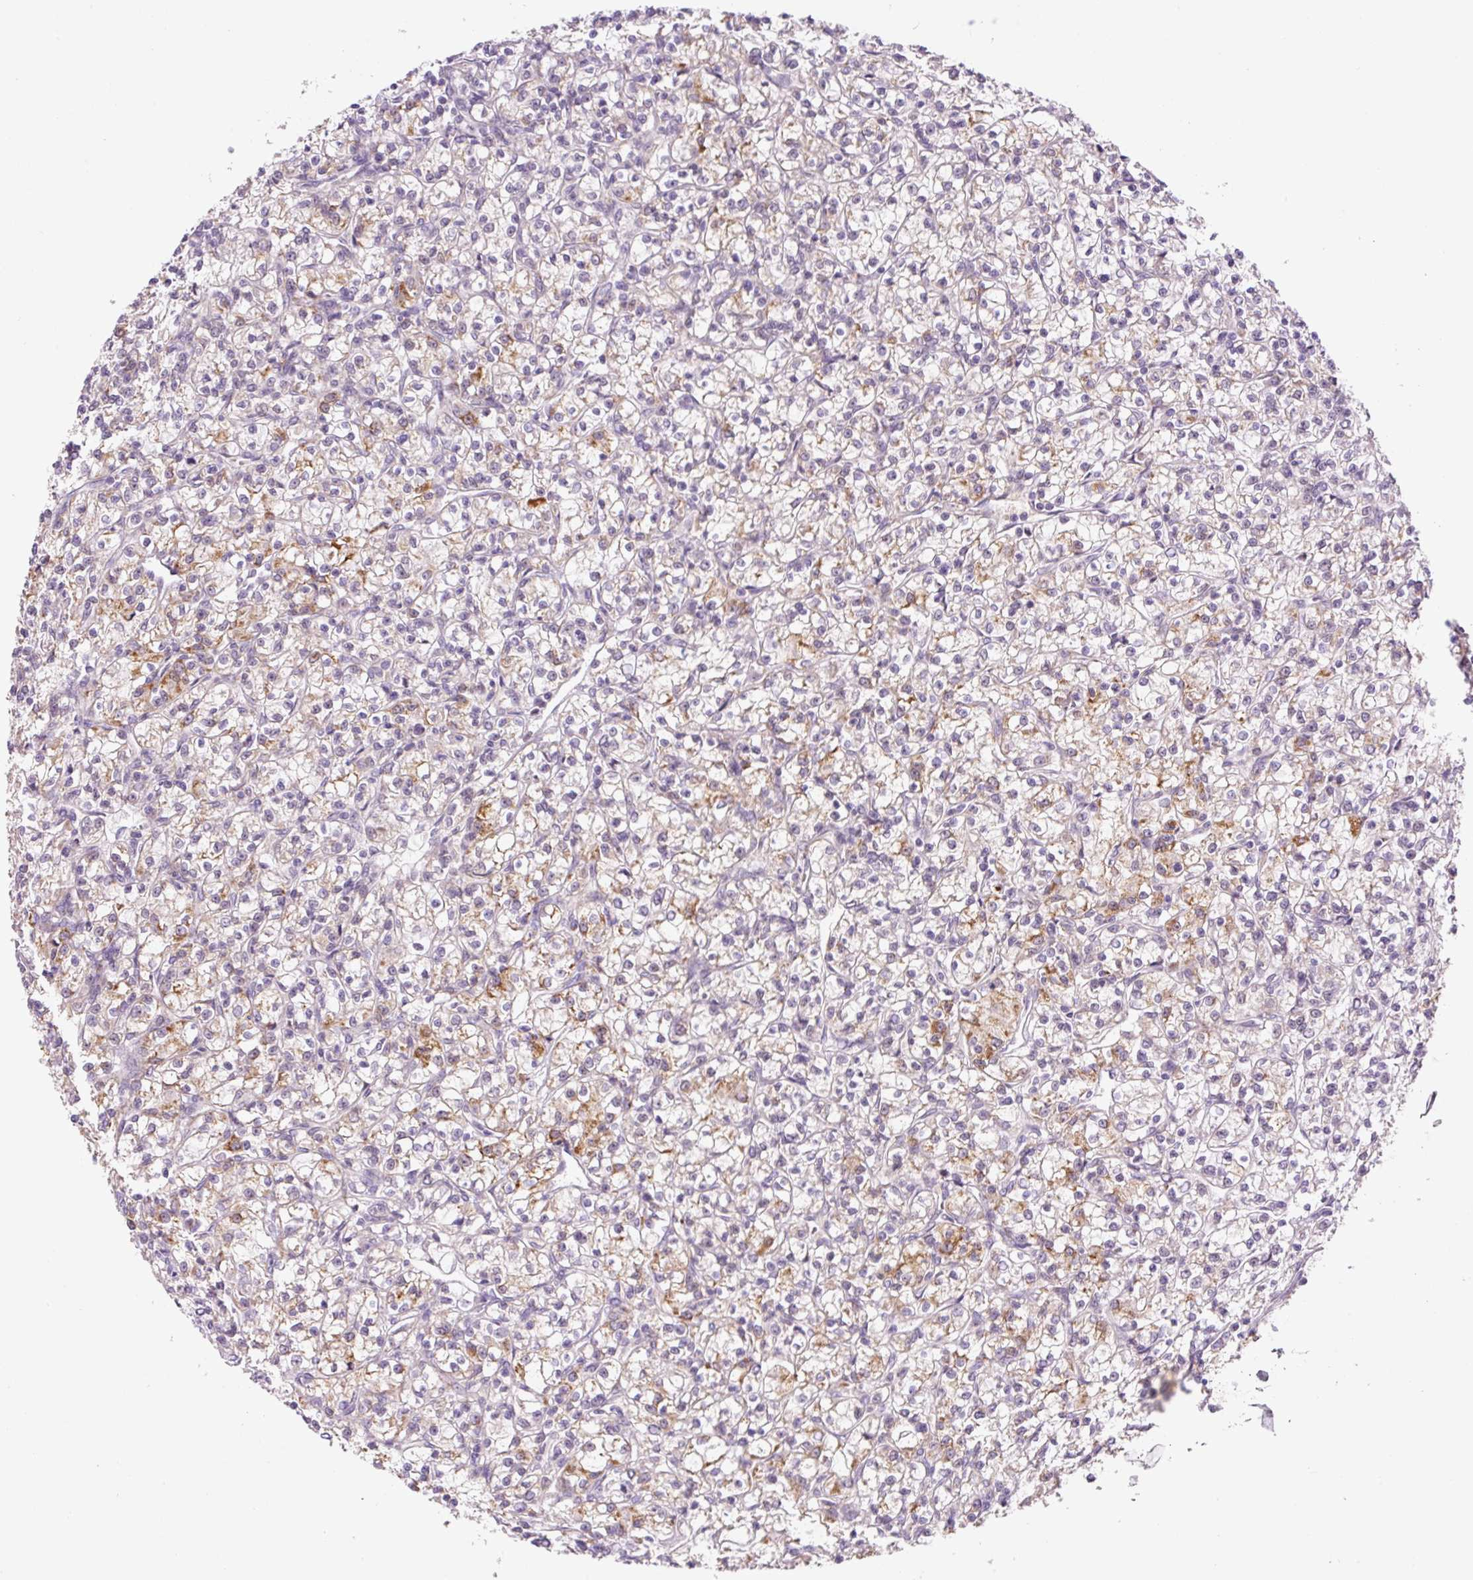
{"staining": {"intensity": "weak", "quantity": "<25%", "location": "cytoplasmic/membranous"}, "tissue": "renal cancer", "cell_type": "Tumor cells", "image_type": "cancer", "snomed": [{"axis": "morphology", "description": "Adenocarcinoma, NOS"}, {"axis": "topography", "description": "Kidney"}], "caption": "This is an IHC photomicrograph of human renal adenocarcinoma. There is no positivity in tumor cells.", "gene": "PCK2", "patient": {"sex": "female", "age": 59}}